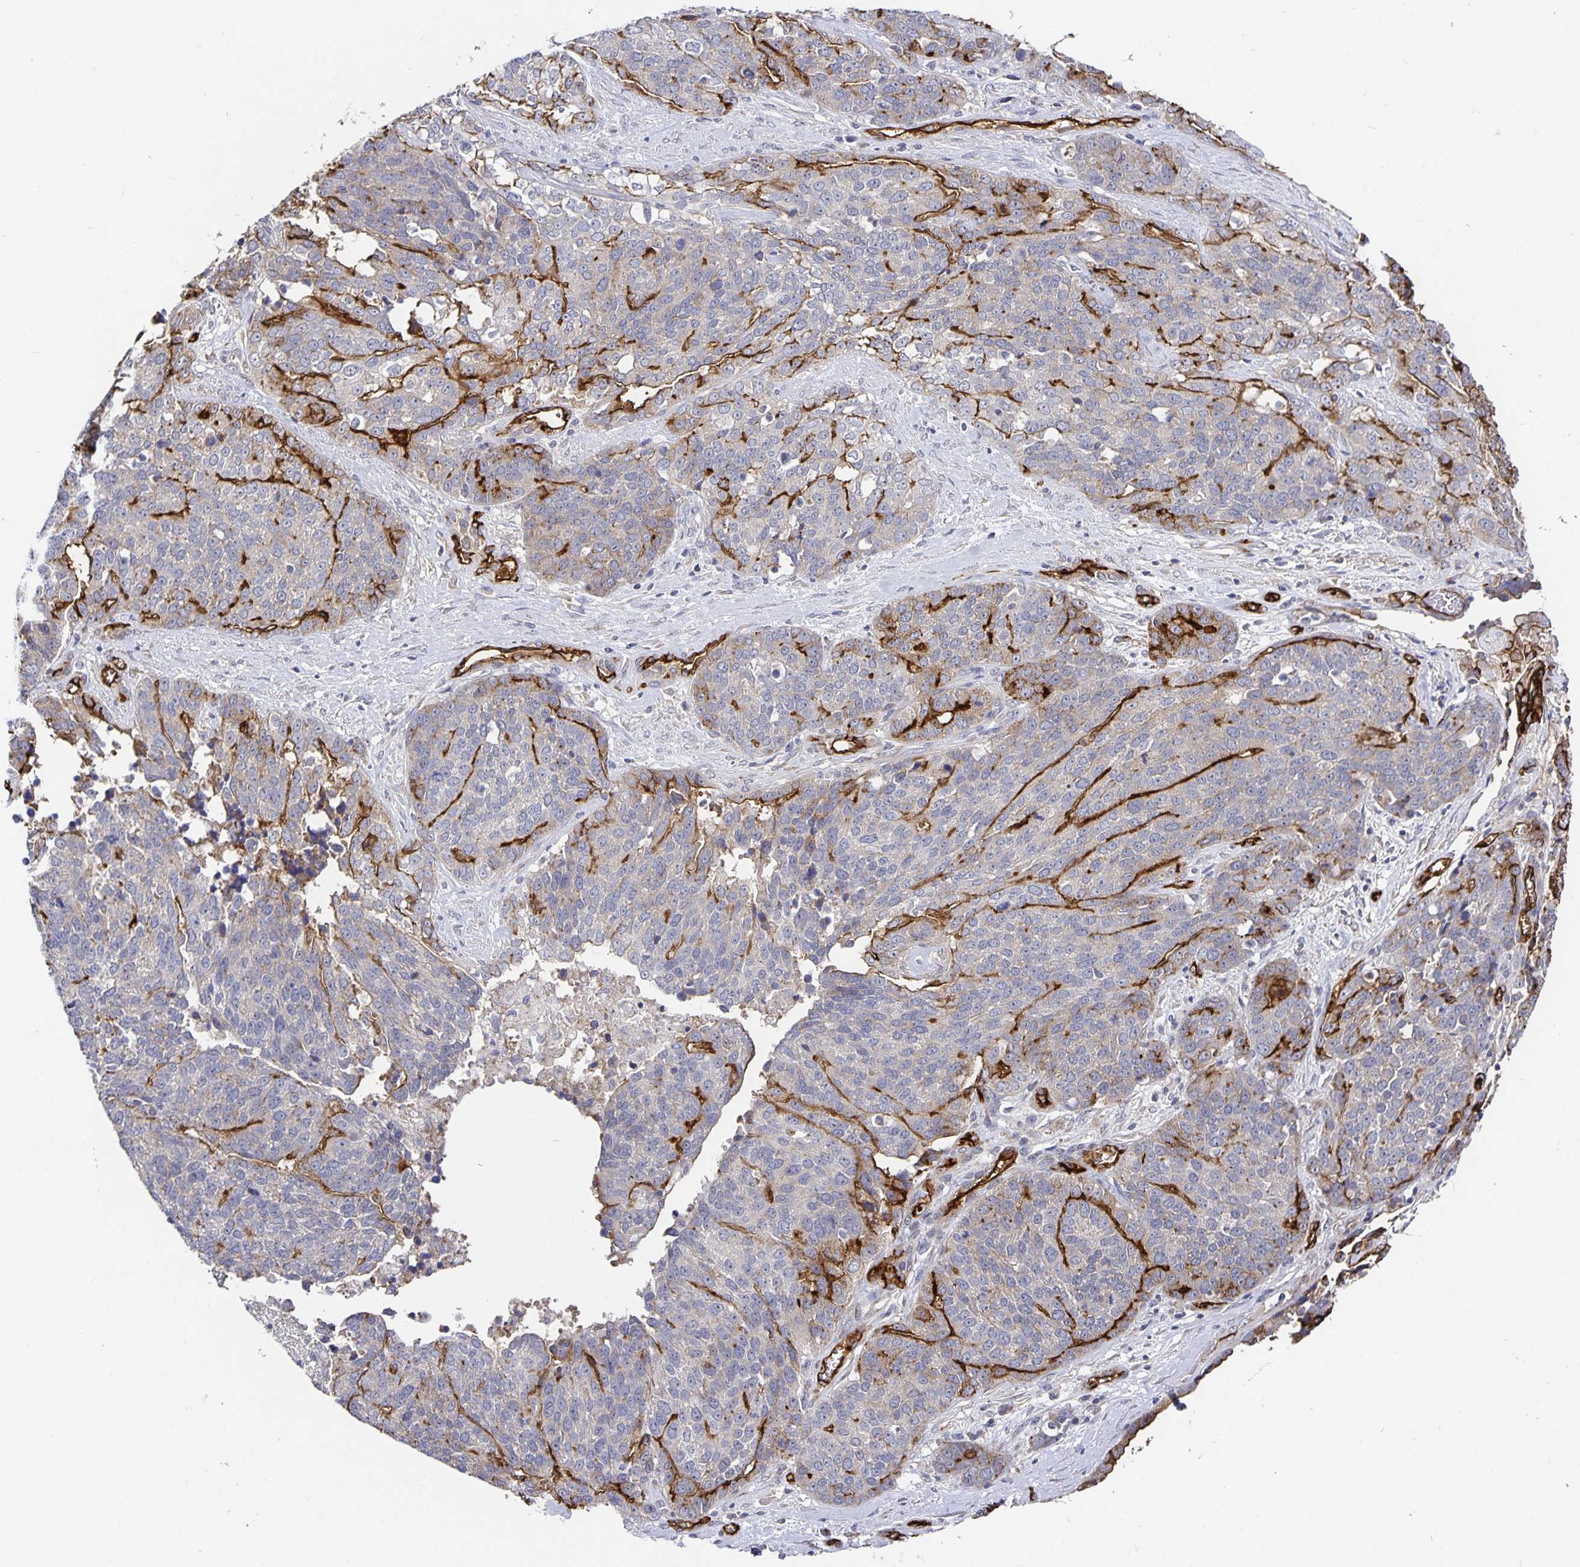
{"staining": {"intensity": "weak", "quantity": "<25%", "location": "cytoplasmic/membranous"}, "tissue": "ovarian cancer", "cell_type": "Tumor cells", "image_type": "cancer", "snomed": [{"axis": "morphology", "description": "Cystadenocarcinoma, serous, NOS"}, {"axis": "topography", "description": "Ovary"}], "caption": "Protein analysis of ovarian cancer reveals no significant positivity in tumor cells. (Stains: DAB immunohistochemistry with hematoxylin counter stain, Microscopy: brightfield microscopy at high magnification).", "gene": "PODXL", "patient": {"sex": "female", "age": 44}}